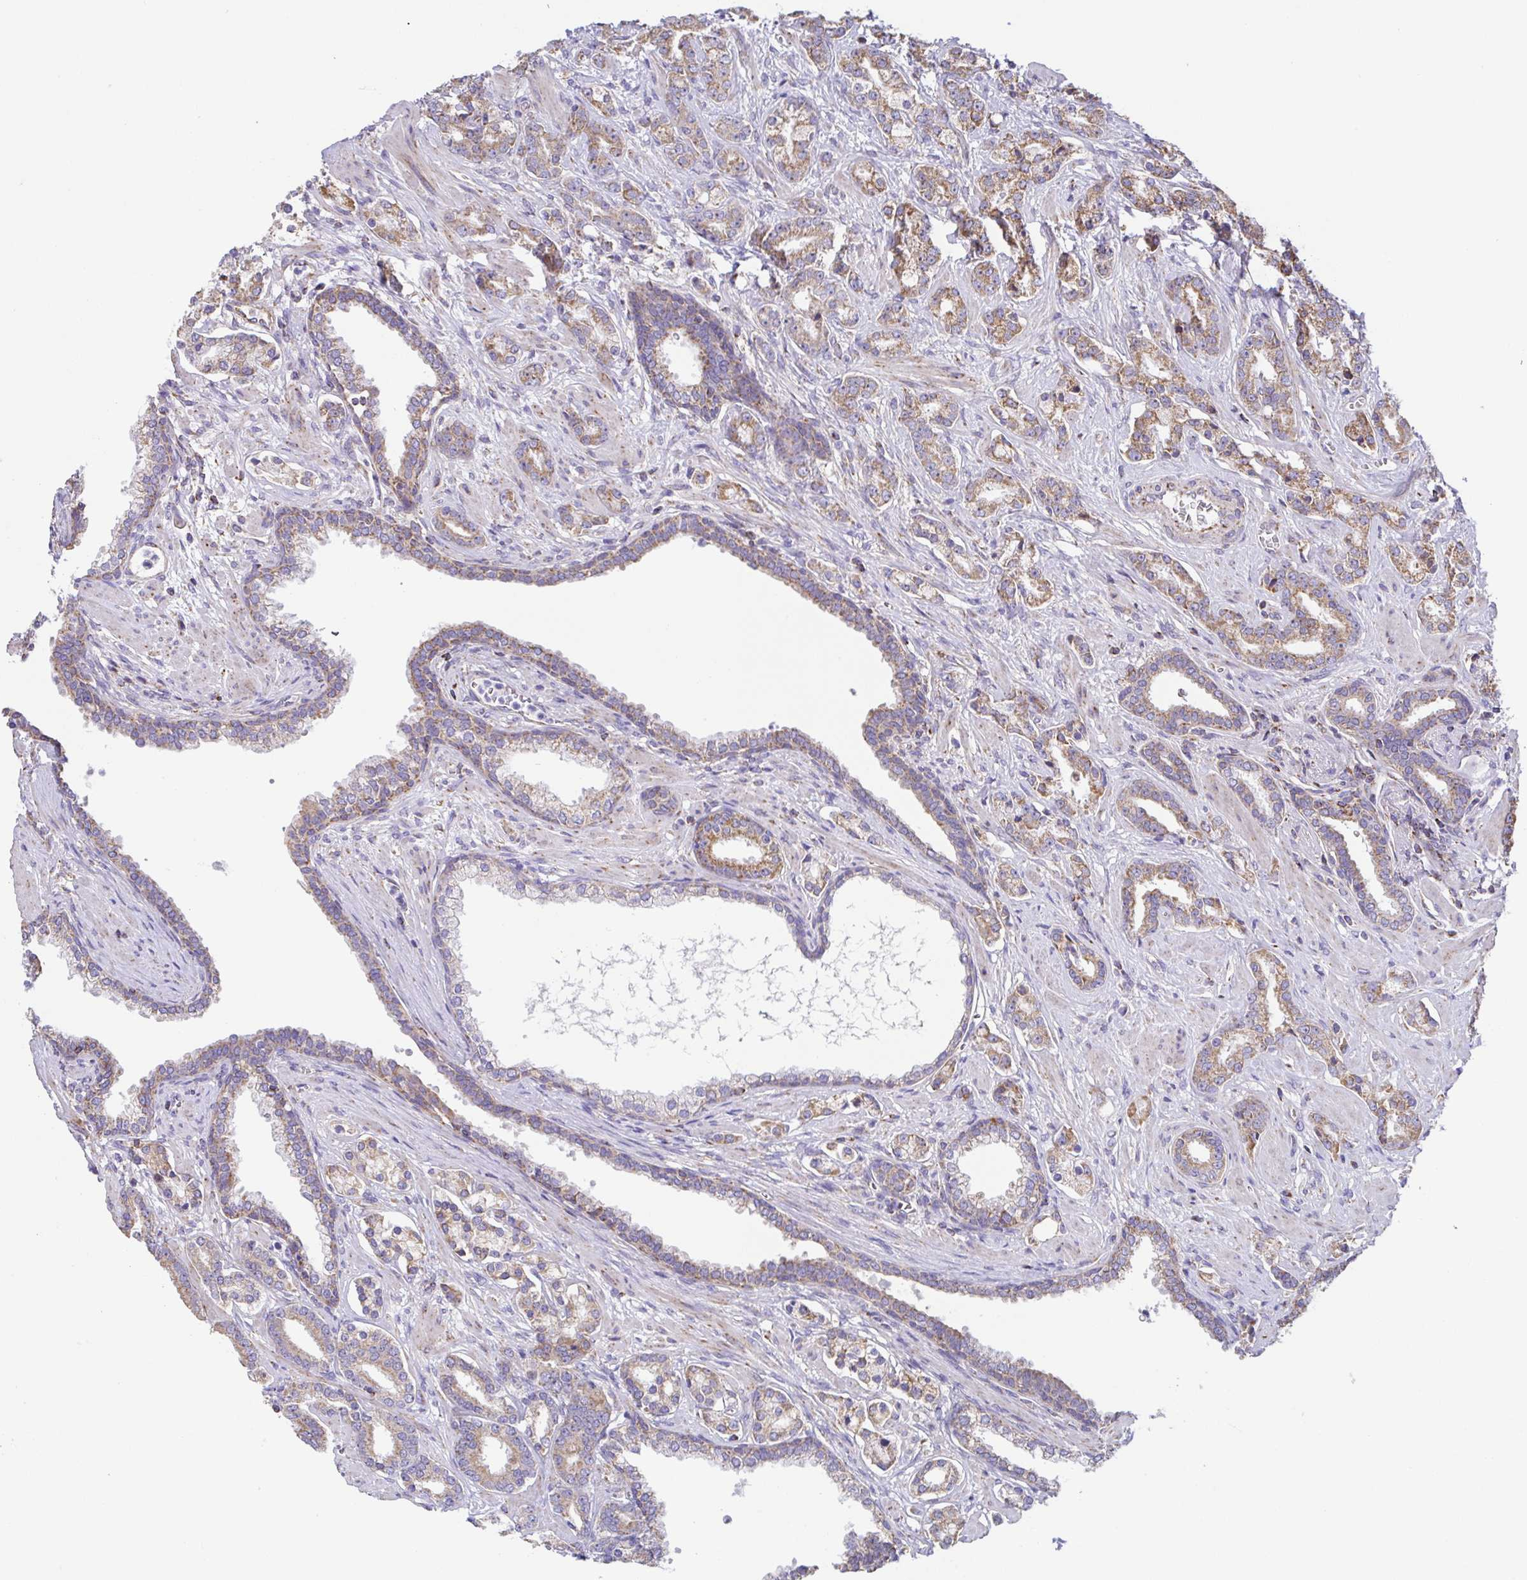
{"staining": {"intensity": "moderate", "quantity": ">75%", "location": "cytoplasmic/membranous"}, "tissue": "prostate cancer", "cell_type": "Tumor cells", "image_type": "cancer", "snomed": [{"axis": "morphology", "description": "Adenocarcinoma, High grade"}, {"axis": "topography", "description": "Prostate"}], "caption": "Immunohistochemistry (IHC) of human prostate cancer (adenocarcinoma (high-grade)) shows medium levels of moderate cytoplasmic/membranous expression in approximately >75% of tumor cells. (IHC, brightfield microscopy, high magnification).", "gene": "GINM1", "patient": {"sex": "male", "age": 60}}